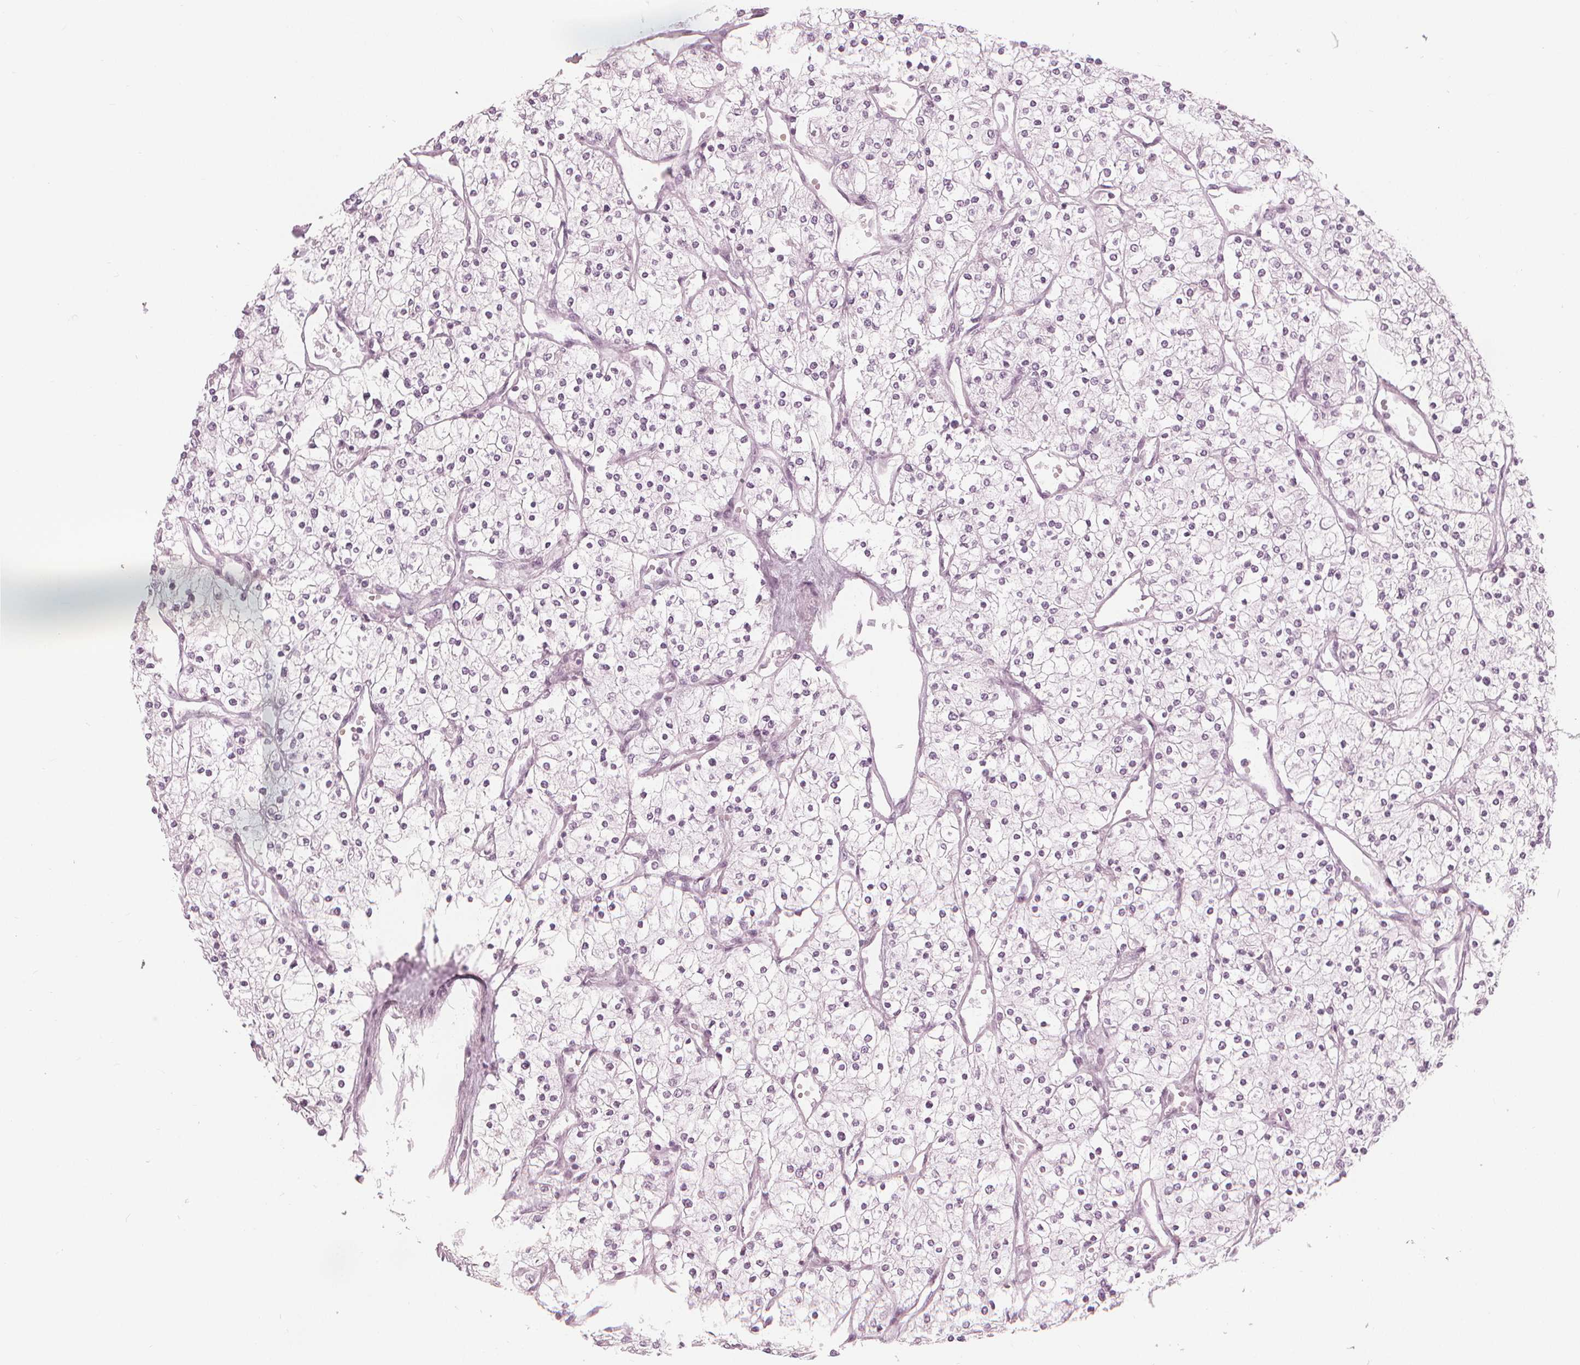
{"staining": {"intensity": "negative", "quantity": "none", "location": "none"}, "tissue": "renal cancer", "cell_type": "Tumor cells", "image_type": "cancer", "snomed": [{"axis": "morphology", "description": "Adenocarcinoma, NOS"}, {"axis": "topography", "description": "Kidney"}], "caption": "Immunohistochemistry (IHC) of human renal cancer (adenocarcinoma) demonstrates no staining in tumor cells. (Stains: DAB immunohistochemistry with hematoxylin counter stain, Microscopy: brightfield microscopy at high magnification).", "gene": "PAEP", "patient": {"sex": "male", "age": 80}}